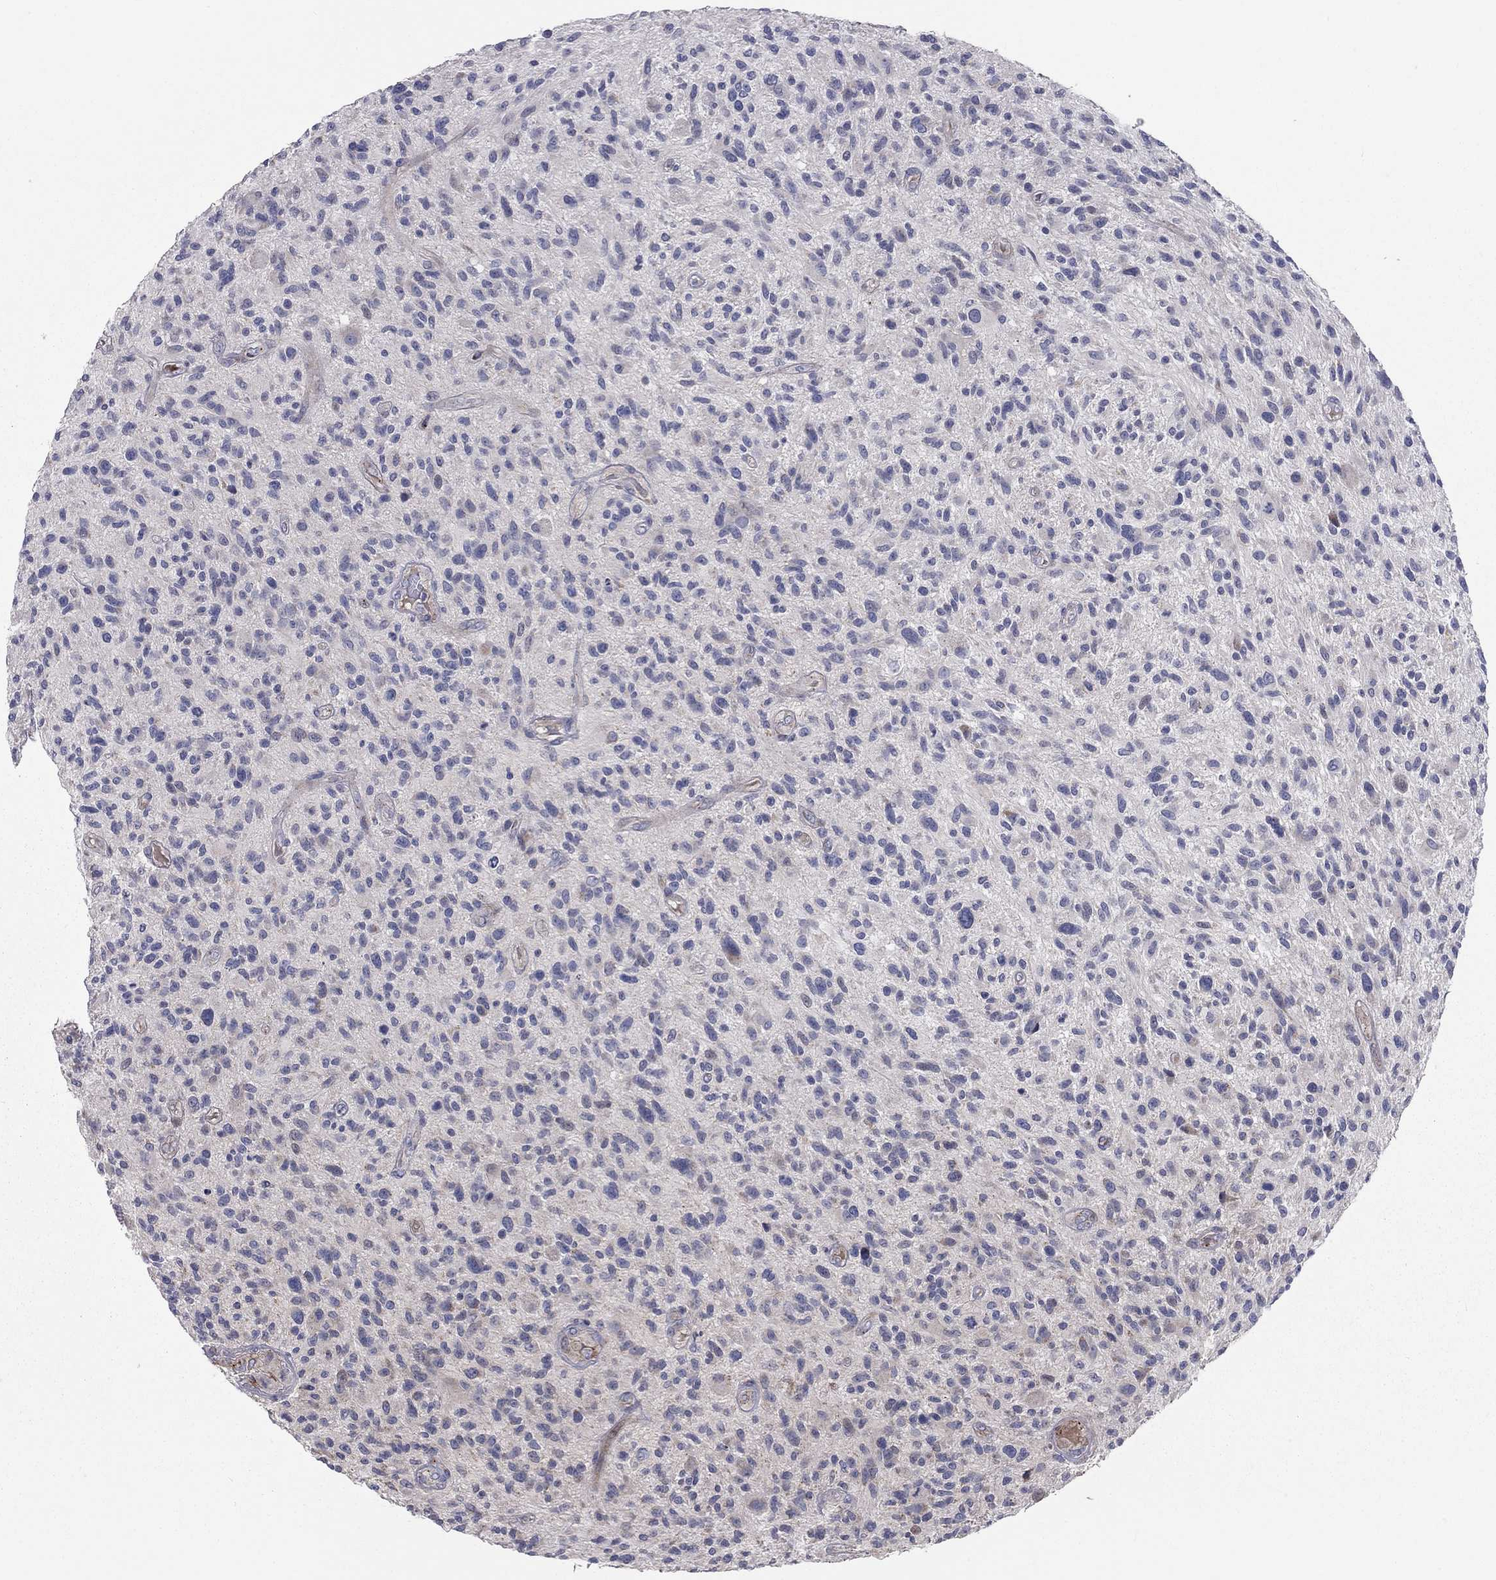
{"staining": {"intensity": "negative", "quantity": "none", "location": "none"}, "tissue": "glioma", "cell_type": "Tumor cells", "image_type": "cancer", "snomed": [{"axis": "morphology", "description": "Glioma, malignant, High grade"}, {"axis": "topography", "description": "Brain"}], "caption": "Glioma was stained to show a protein in brown. There is no significant staining in tumor cells.", "gene": "KANSL1L", "patient": {"sex": "male", "age": 47}}